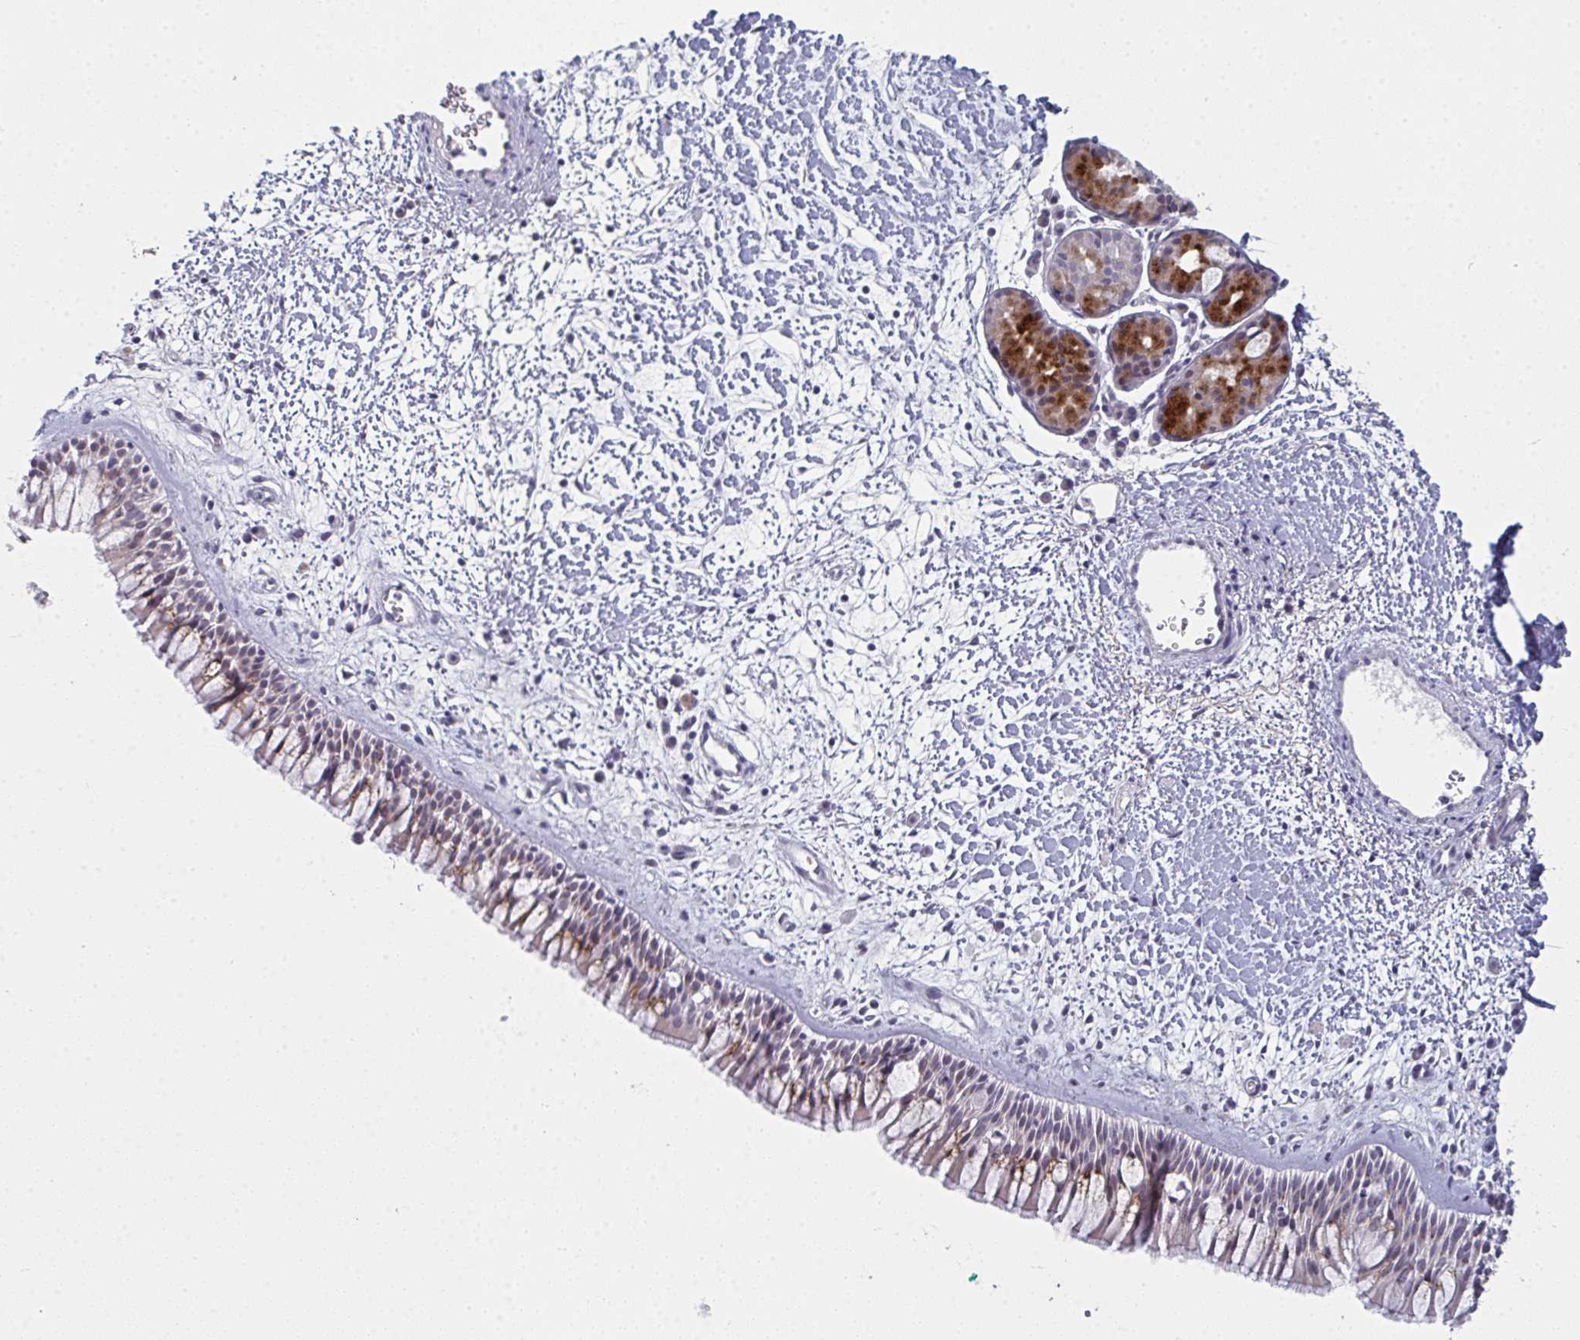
{"staining": {"intensity": "moderate", "quantity": "<25%", "location": "cytoplasmic/membranous"}, "tissue": "nasopharynx", "cell_type": "Respiratory epithelial cells", "image_type": "normal", "snomed": [{"axis": "morphology", "description": "Normal tissue, NOS"}, {"axis": "topography", "description": "Nasopharynx"}], "caption": "Brown immunohistochemical staining in normal human nasopharynx reveals moderate cytoplasmic/membranous staining in about <25% of respiratory epithelial cells.", "gene": "A1CF", "patient": {"sex": "male", "age": 65}}